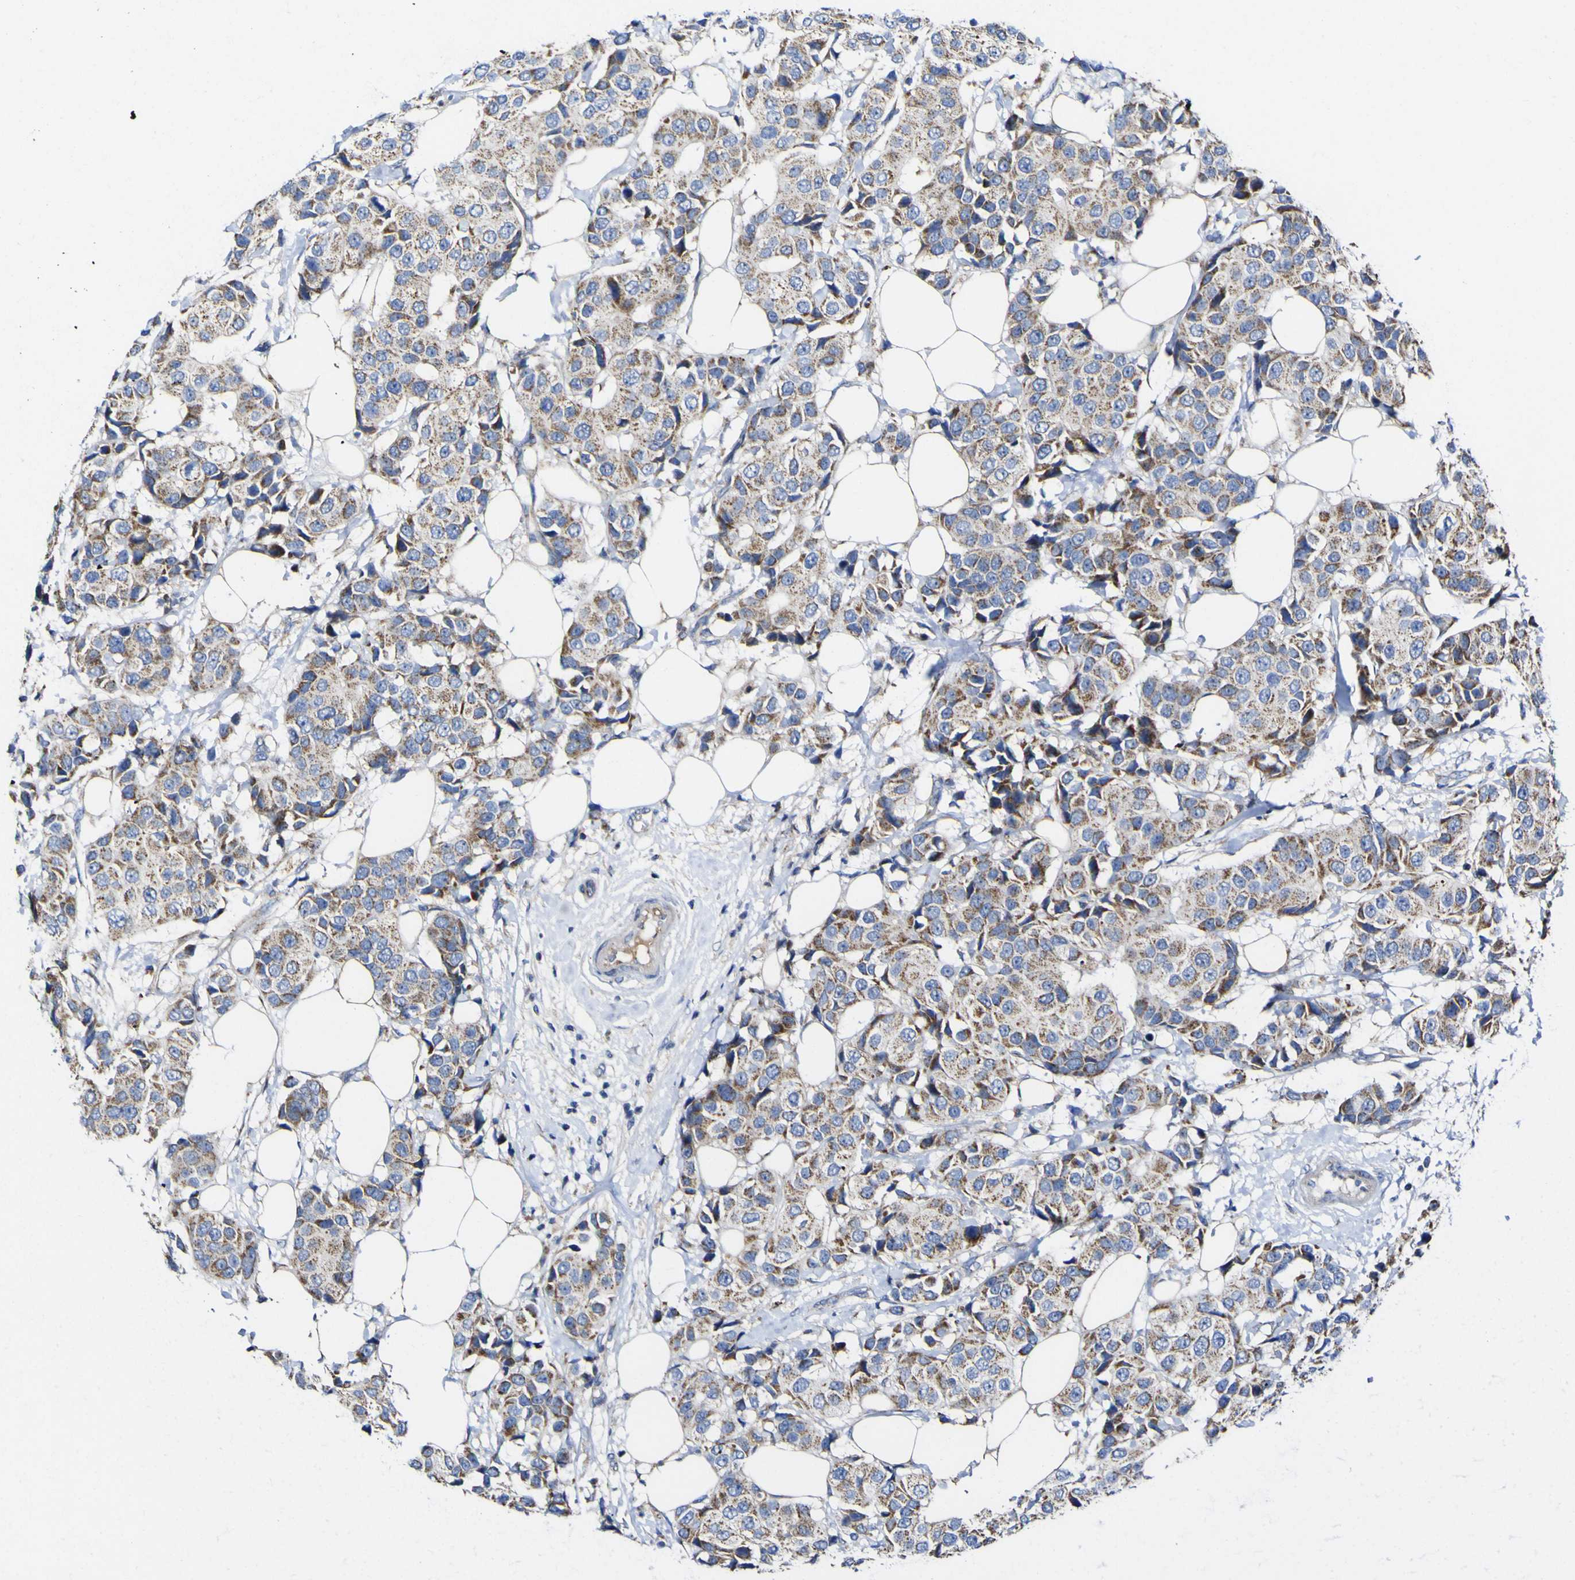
{"staining": {"intensity": "moderate", "quantity": ">75%", "location": "cytoplasmic/membranous"}, "tissue": "breast cancer", "cell_type": "Tumor cells", "image_type": "cancer", "snomed": [{"axis": "morphology", "description": "Normal tissue, NOS"}, {"axis": "morphology", "description": "Duct carcinoma"}, {"axis": "topography", "description": "Breast"}], "caption": "Immunohistochemical staining of breast intraductal carcinoma demonstrates medium levels of moderate cytoplasmic/membranous protein positivity in approximately >75% of tumor cells. (Stains: DAB (3,3'-diaminobenzidine) in brown, nuclei in blue, Microscopy: brightfield microscopy at high magnification).", "gene": "CCDC90B", "patient": {"sex": "female", "age": 39}}